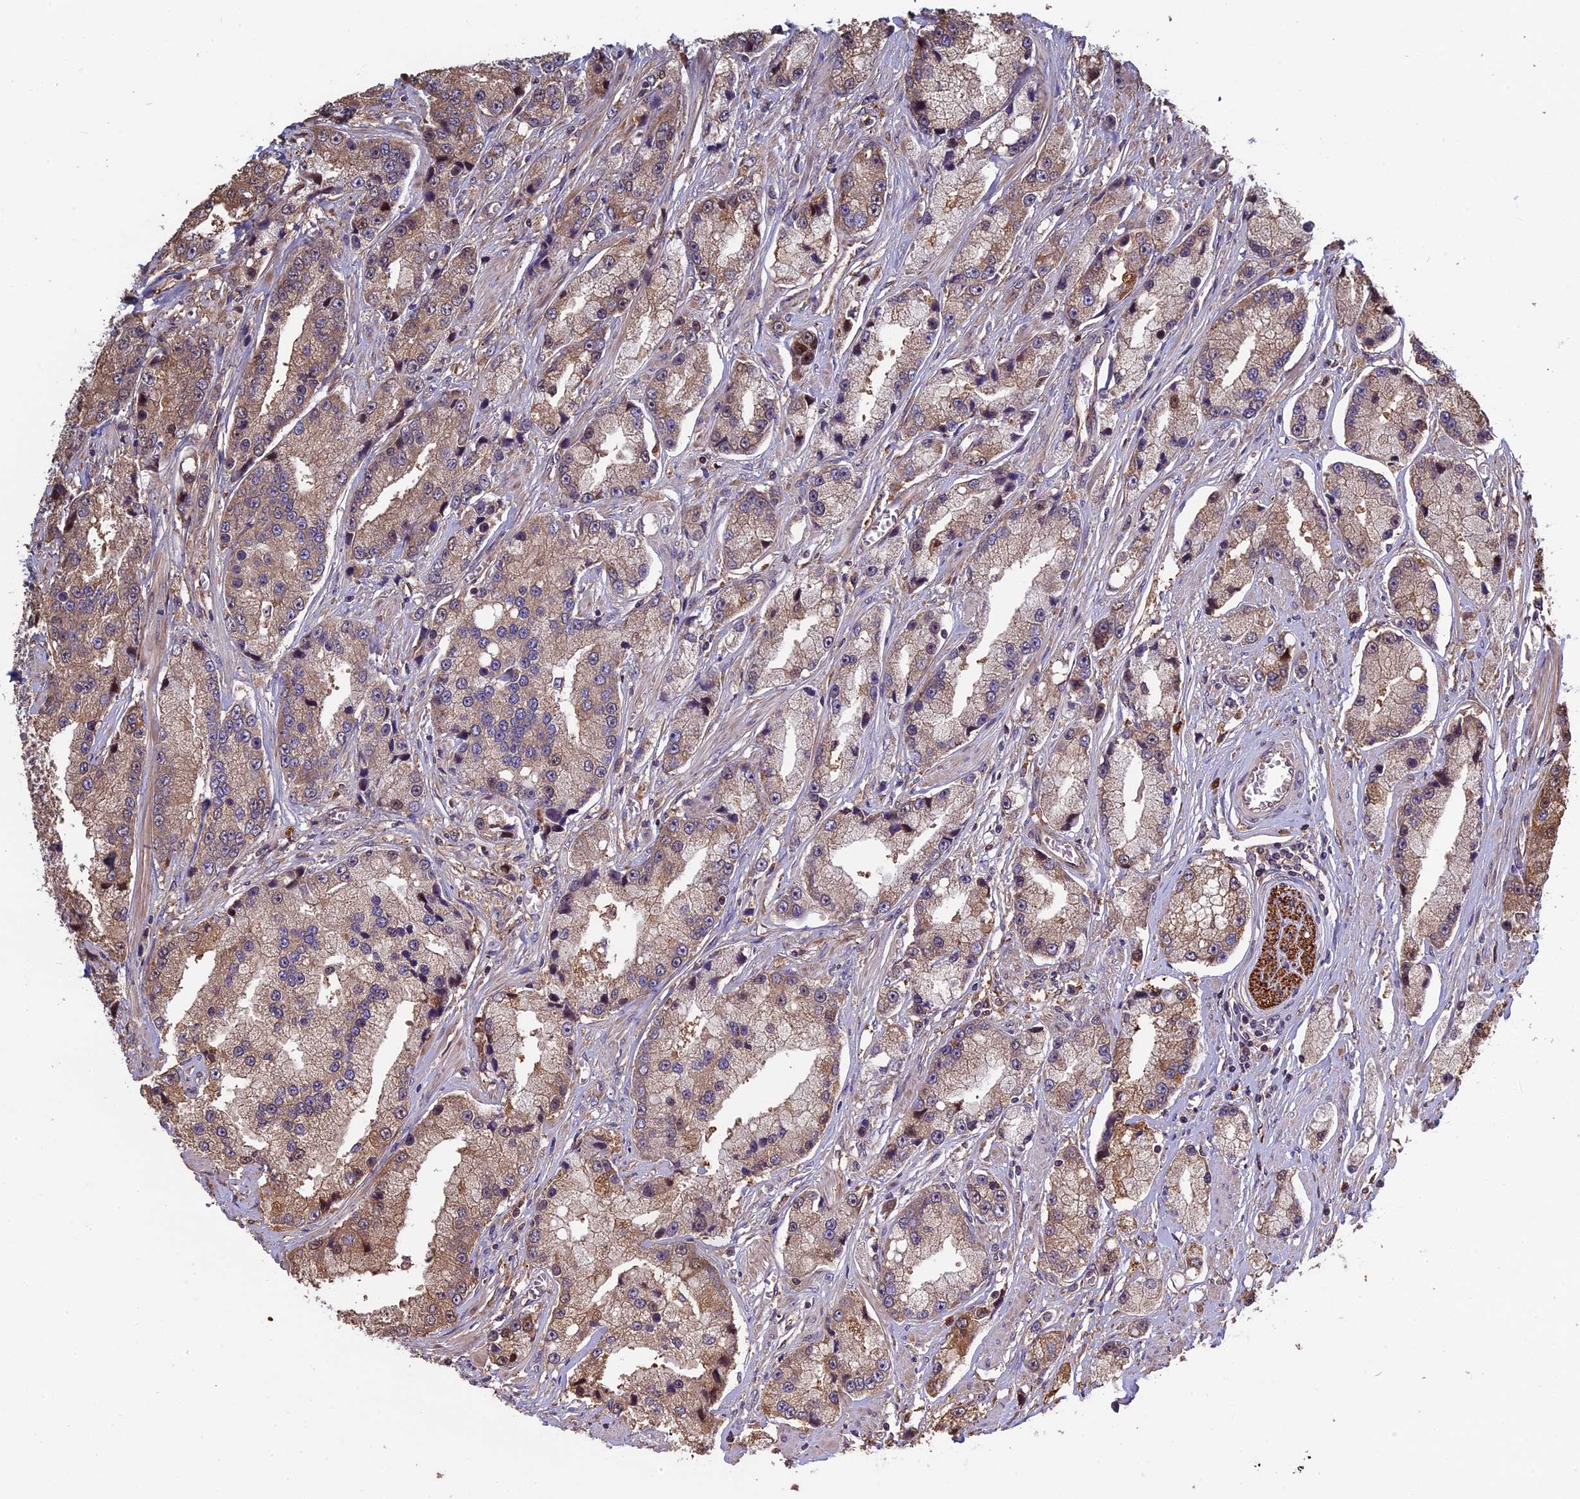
{"staining": {"intensity": "moderate", "quantity": ">75%", "location": "cytoplasmic/membranous"}, "tissue": "prostate cancer", "cell_type": "Tumor cells", "image_type": "cancer", "snomed": [{"axis": "morphology", "description": "Adenocarcinoma, High grade"}, {"axis": "topography", "description": "Prostate"}], "caption": "Prostate cancer tissue shows moderate cytoplasmic/membranous staining in approximately >75% of tumor cells, visualized by immunohistochemistry.", "gene": "VWA3A", "patient": {"sex": "male", "age": 74}}